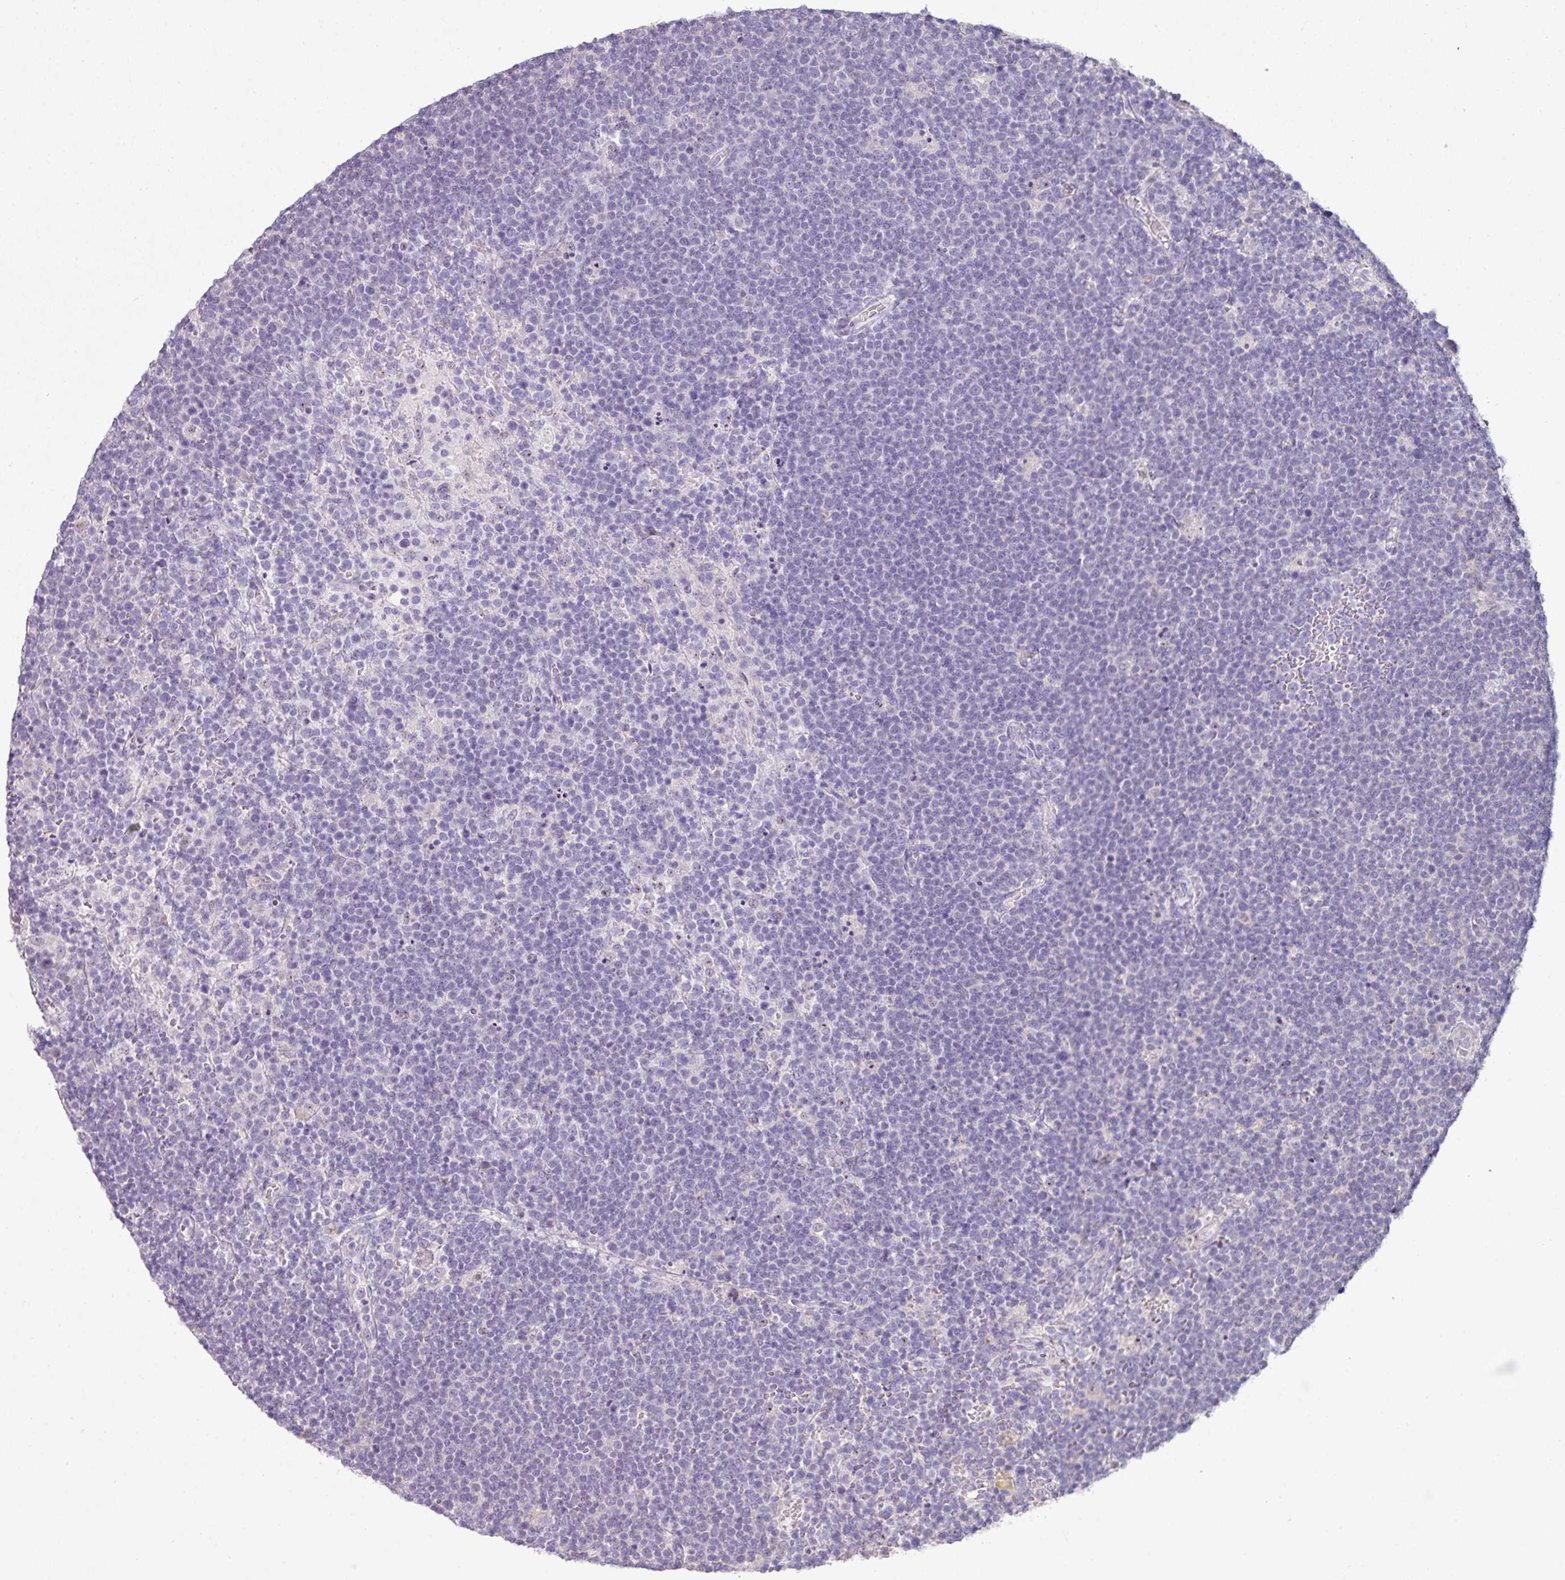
{"staining": {"intensity": "negative", "quantity": "none", "location": "none"}, "tissue": "lymphoma", "cell_type": "Tumor cells", "image_type": "cancer", "snomed": [{"axis": "morphology", "description": "Malignant lymphoma, non-Hodgkin's type, High grade"}, {"axis": "topography", "description": "Lymph node"}], "caption": "This is a micrograph of immunohistochemistry staining of lymphoma, which shows no expression in tumor cells.", "gene": "LRRC9", "patient": {"sex": "male", "age": 61}}